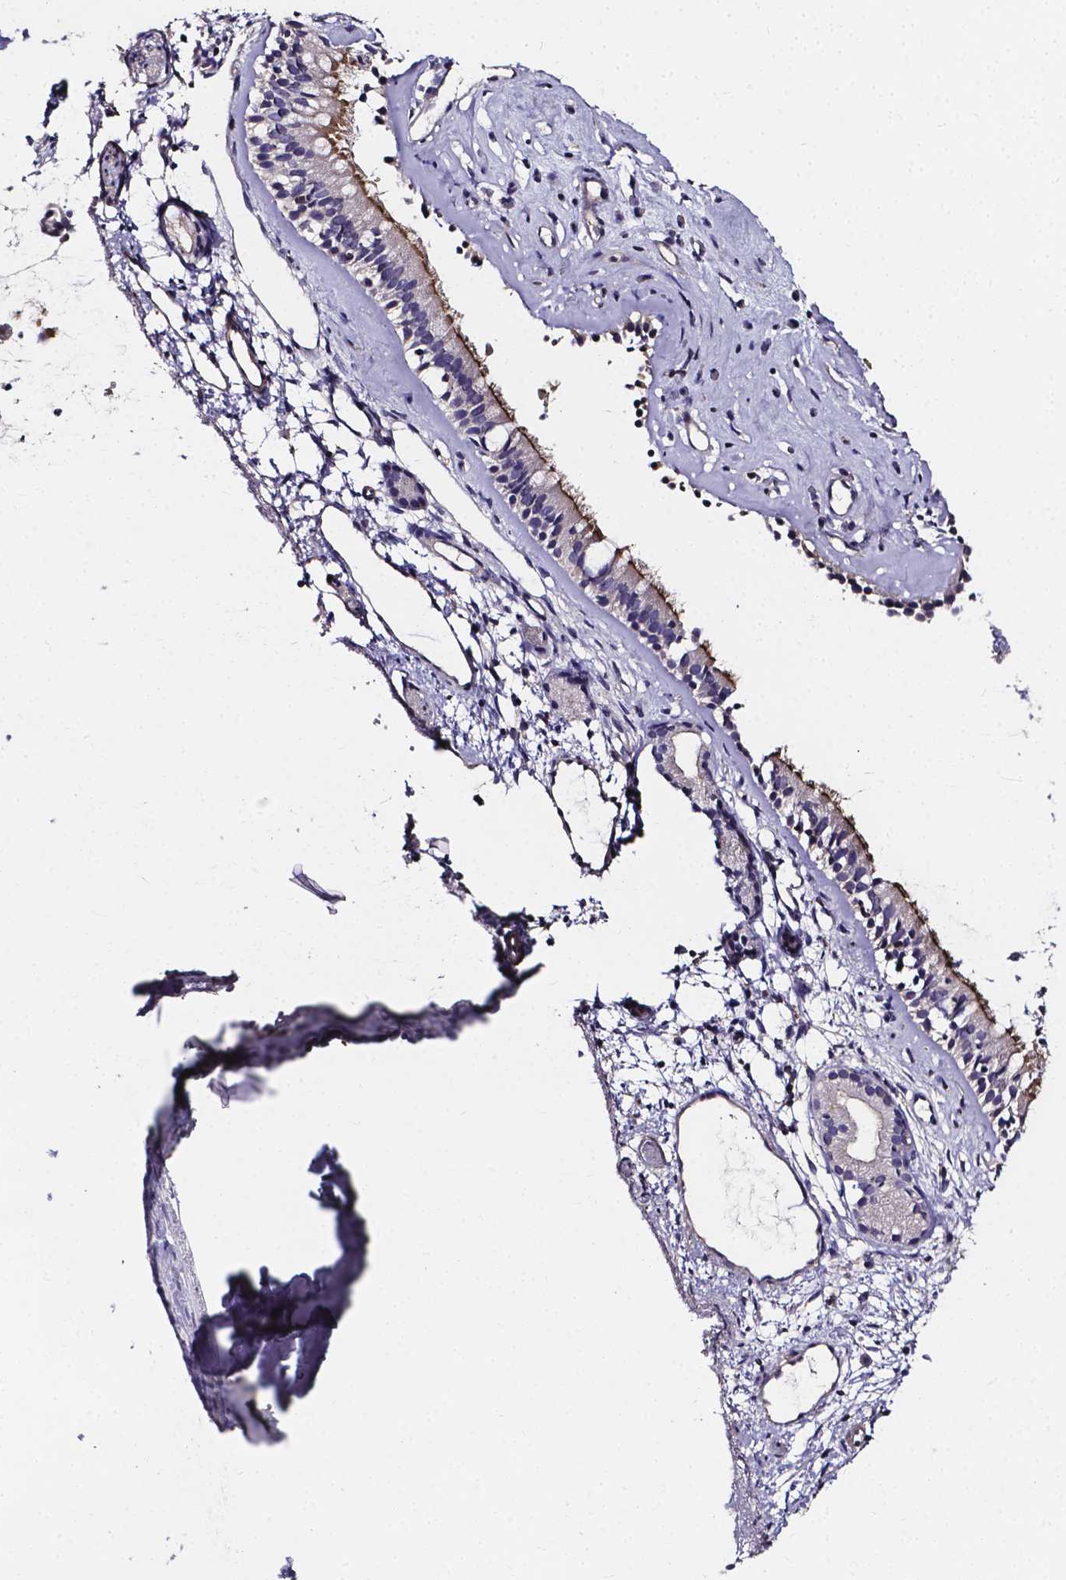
{"staining": {"intensity": "moderate", "quantity": "<25%", "location": "cytoplasmic/membranous"}, "tissue": "nasopharynx", "cell_type": "Respiratory epithelial cells", "image_type": "normal", "snomed": [{"axis": "morphology", "description": "Normal tissue, NOS"}, {"axis": "topography", "description": "Nasopharynx"}], "caption": "A high-resolution histopathology image shows immunohistochemistry staining of benign nasopharynx, which demonstrates moderate cytoplasmic/membranous staining in about <25% of respiratory epithelial cells.", "gene": "THEMIS", "patient": {"sex": "female", "age": 52}}